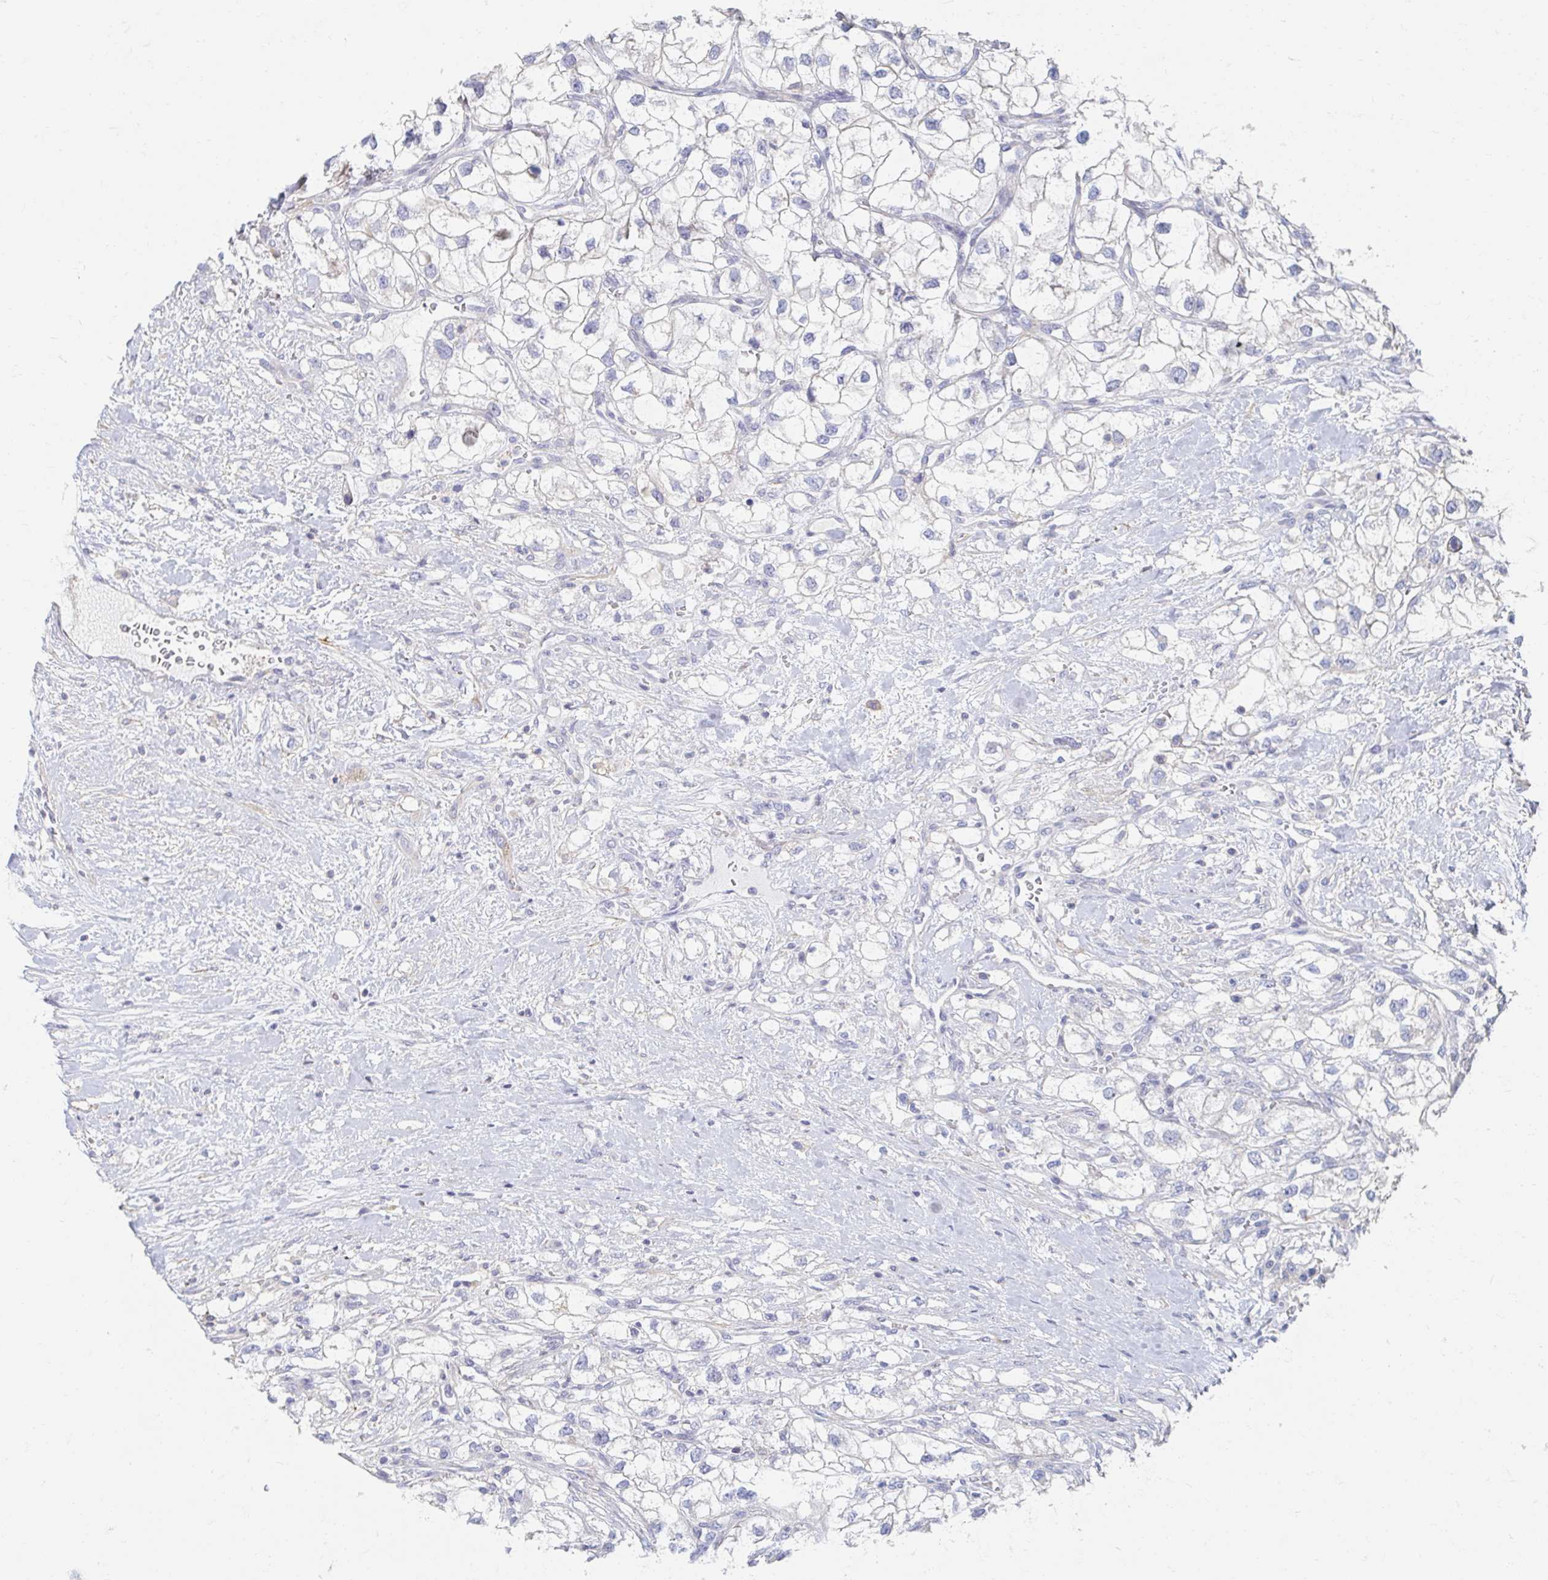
{"staining": {"intensity": "negative", "quantity": "none", "location": "none"}, "tissue": "renal cancer", "cell_type": "Tumor cells", "image_type": "cancer", "snomed": [{"axis": "morphology", "description": "Adenocarcinoma, NOS"}, {"axis": "topography", "description": "Kidney"}], "caption": "Adenocarcinoma (renal) was stained to show a protein in brown. There is no significant positivity in tumor cells. The staining is performed using DAB (3,3'-diaminobenzidine) brown chromogen with nuclei counter-stained in using hematoxylin.", "gene": "MYLK2", "patient": {"sex": "male", "age": 59}}